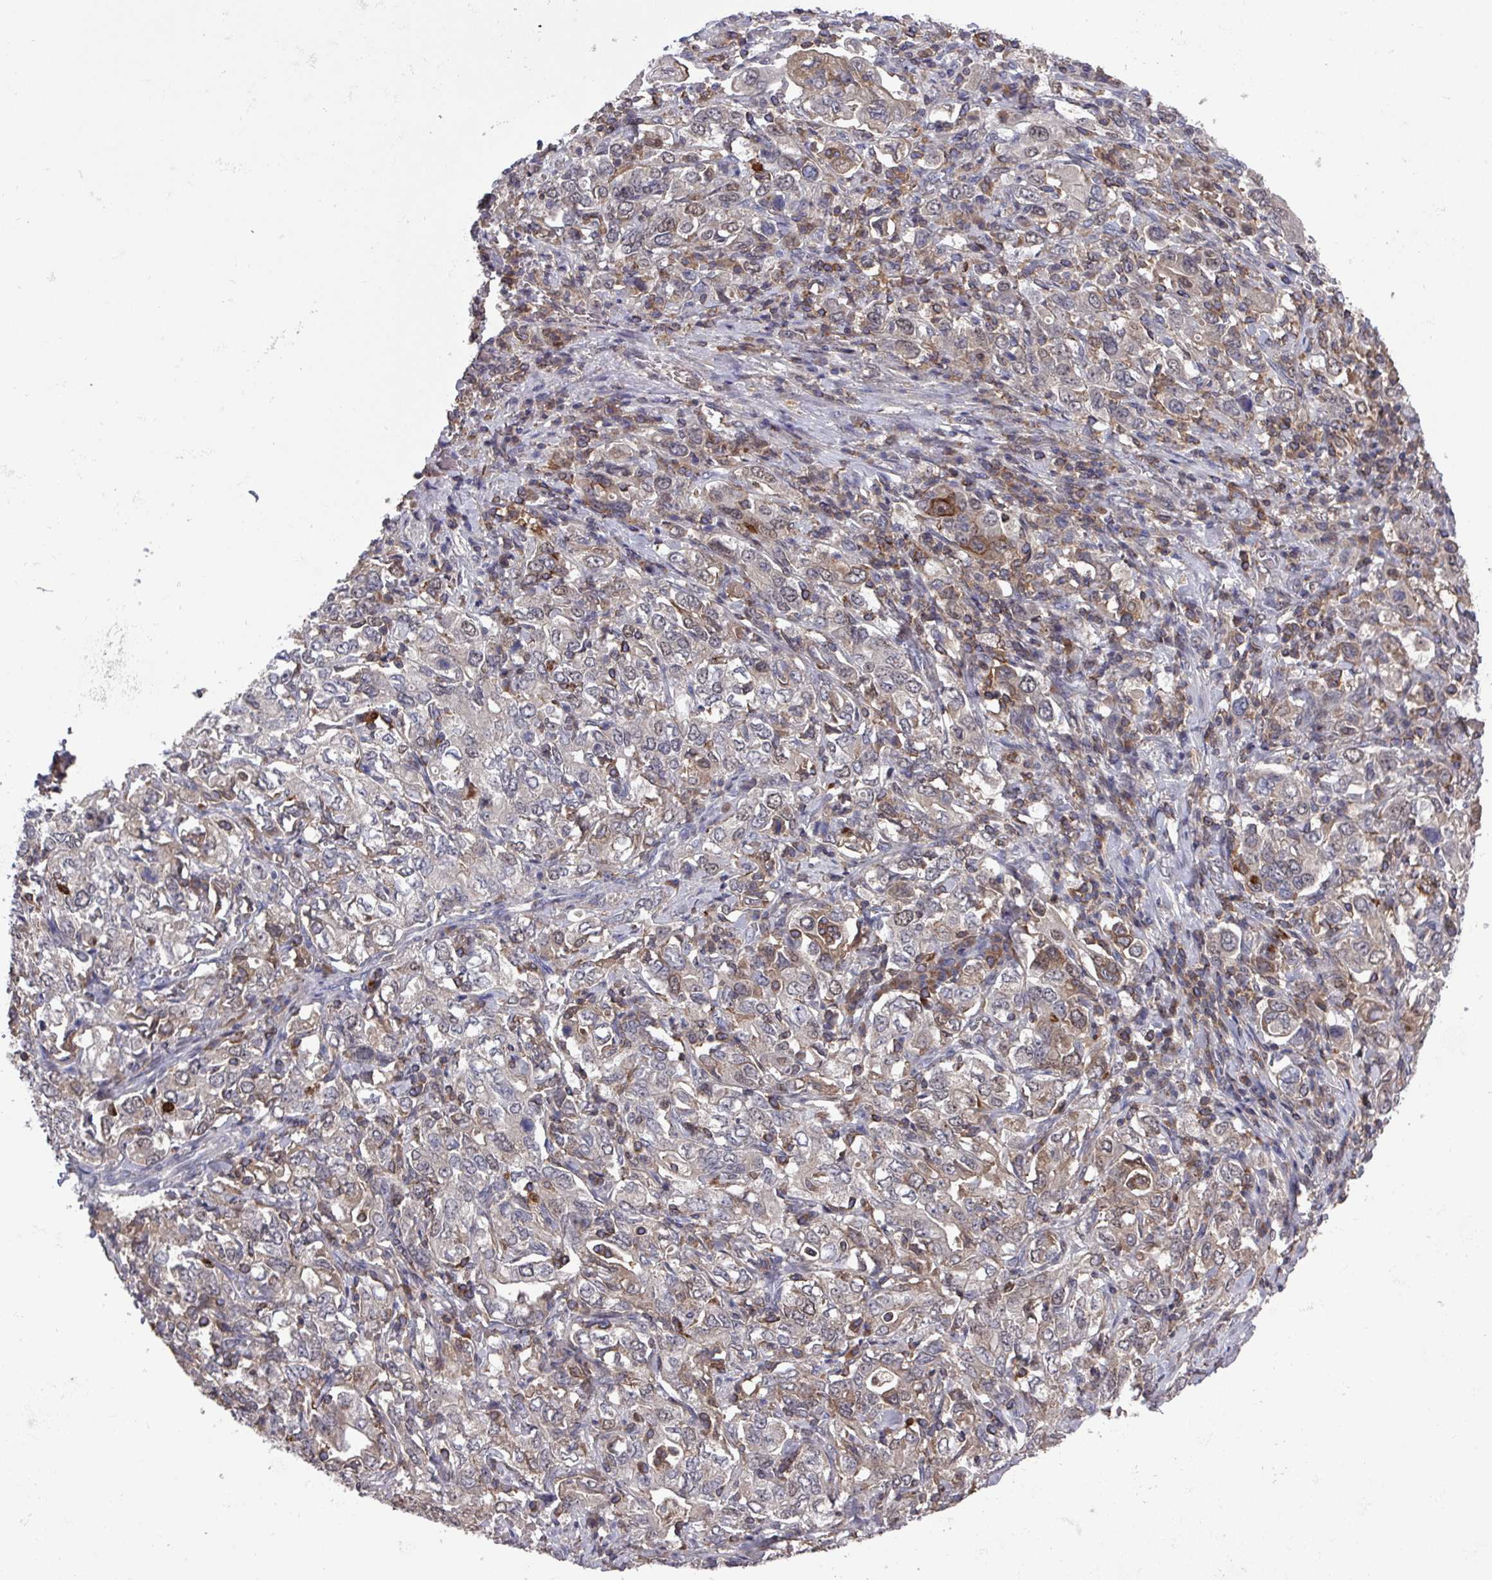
{"staining": {"intensity": "weak", "quantity": "25%-75%", "location": "cytoplasmic/membranous,nuclear"}, "tissue": "stomach cancer", "cell_type": "Tumor cells", "image_type": "cancer", "snomed": [{"axis": "morphology", "description": "Adenocarcinoma, NOS"}, {"axis": "topography", "description": "Stomach, upper"}, {"axis": "topography", "description": "Stomach"}], "caption": "Adenocarcinoma (stomach) stained with a protein marker reveals weak staining in tumor cells.", "gene": "PRRX1", "patient": {"sex": "male", "age": 62}}